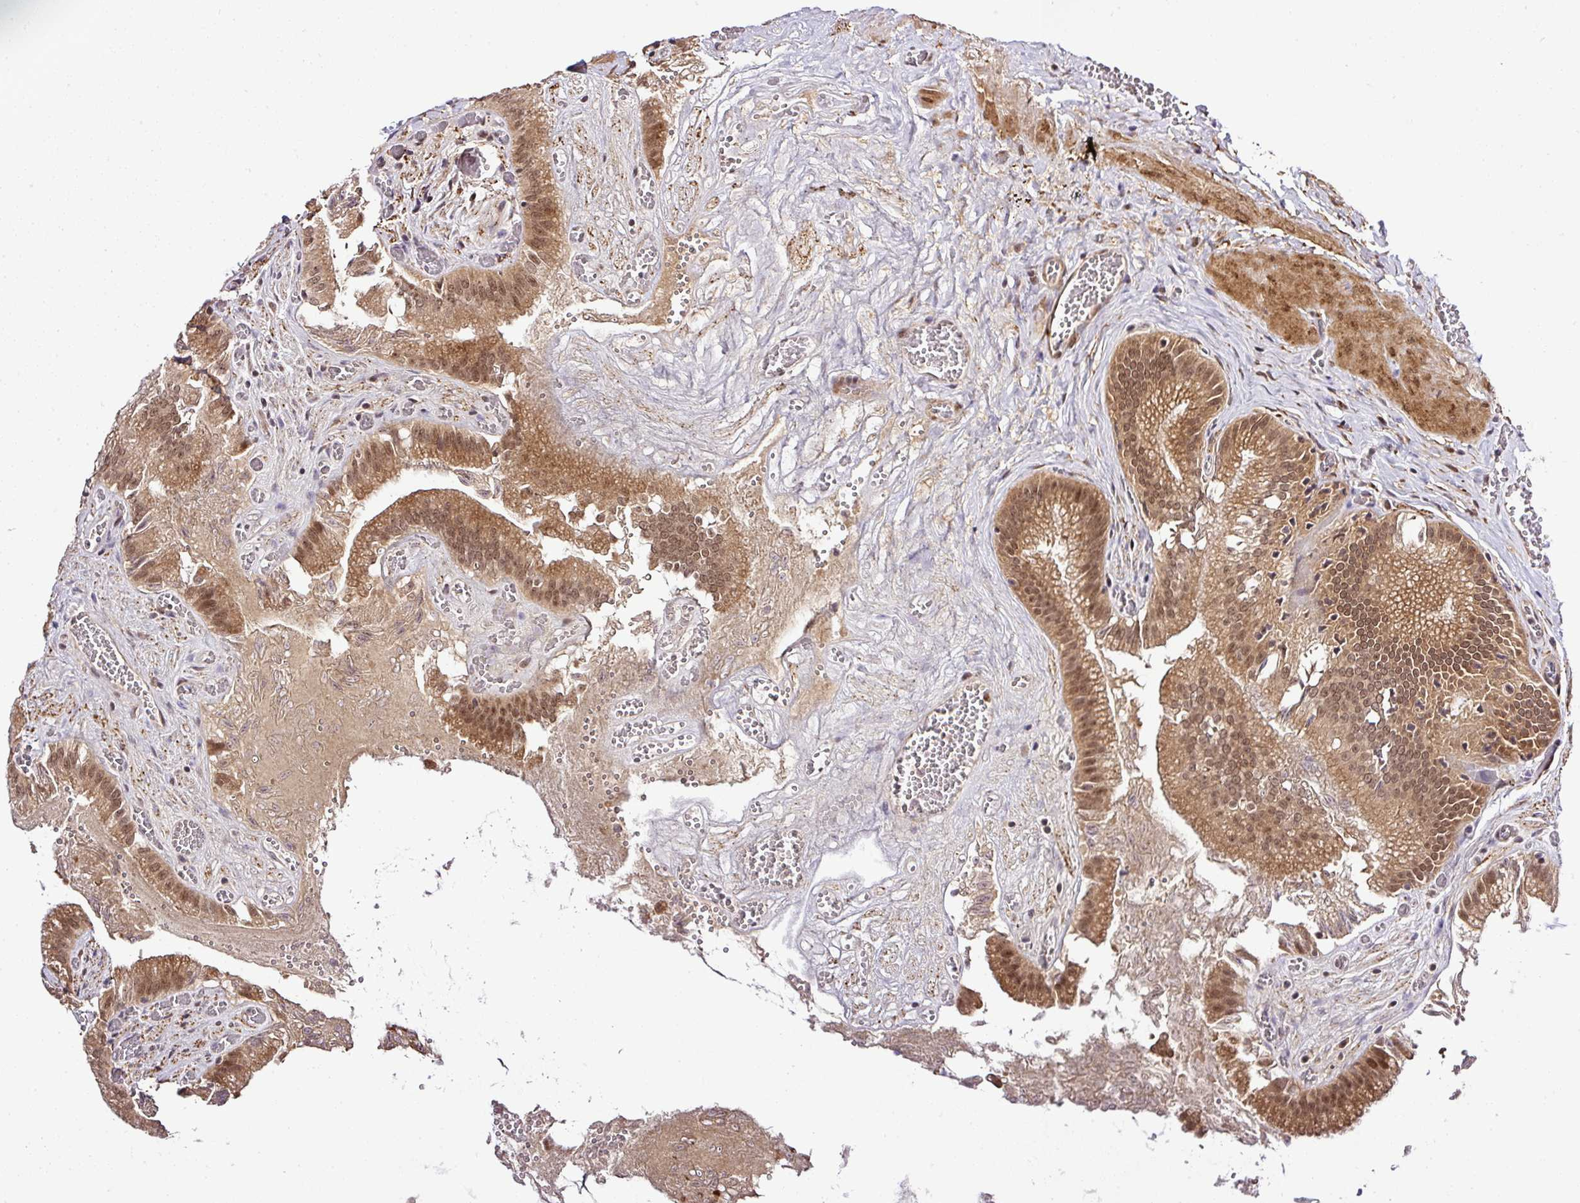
{"staining": {"intensity": "moderate", "quantity": ">75%", "location": "cytoplasmic/membranous,nuclear"}, "tissue": "gallbladder", "cell_type": "Glandular cells", "image_type": "normal", "snomed": [{"axis": "morphology", "description": "Normal tissue, NOS"}, {"axis": "topography", "description": "Gallbladder"}, {"axis": "topography", "description": "Peripheral nerve tissue"}], "caption": "Immunohistochemical staining of benign gallbladder exhibits moderate cytoplasmic/membranous,nuclear protein staining in approximately >75% of glandular cells. The staining is performed using DAB (3,3'-diaminobenzidine) brown chromogen to label protein expression. The nuclei are counter-stained blue using hematoxylin.", "gene": "FAM153A", "patient": {"sex": "male", "age": 17}}